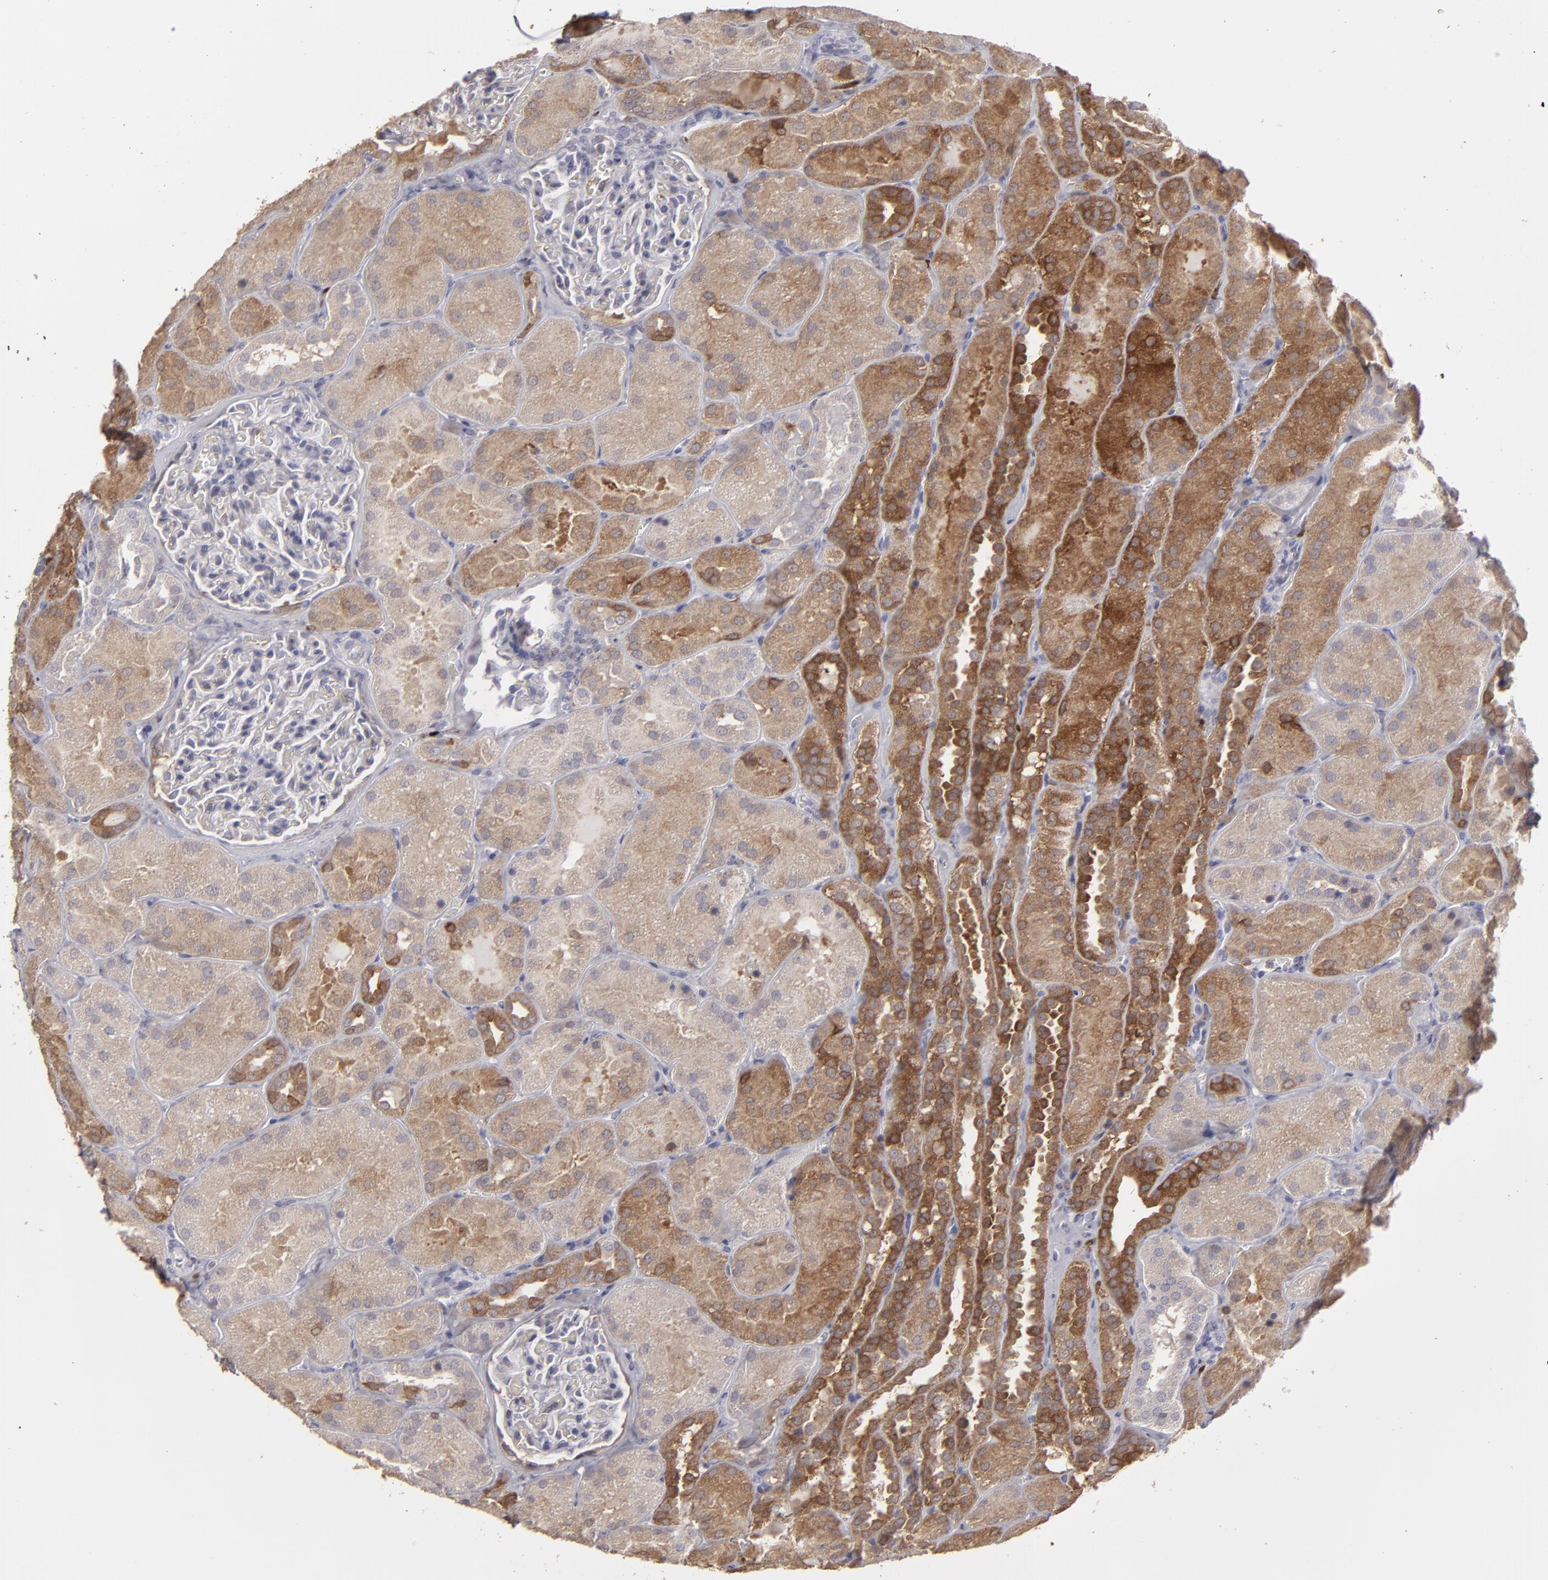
{"staining": {"intensity": "moderate", "quantity": "<25%", "location": "cytoplasmic/membranous"}, "tissue": "kidney", "cell_type": "Cells in glomeruli", "image_type": "normal", "snomed": [{"axis": "morphology", "description": "Normal tissue, NOS"}, {"axis": "topography", "description": "Kidney"}], "caption": "Brown immunohistochemical staining in normal human kidney reveals moderate cytoplasmic/membranous staining in about <25% of cells in glomeruli. The protein is stained brown, and the nuclei are stained in blue (DAB (3,3'-diaminobenzidine) IHC with brightfield microscopy, high magnification).", "gene": "SEMA3G", "patient": {"sex": "male", "age": 28}}